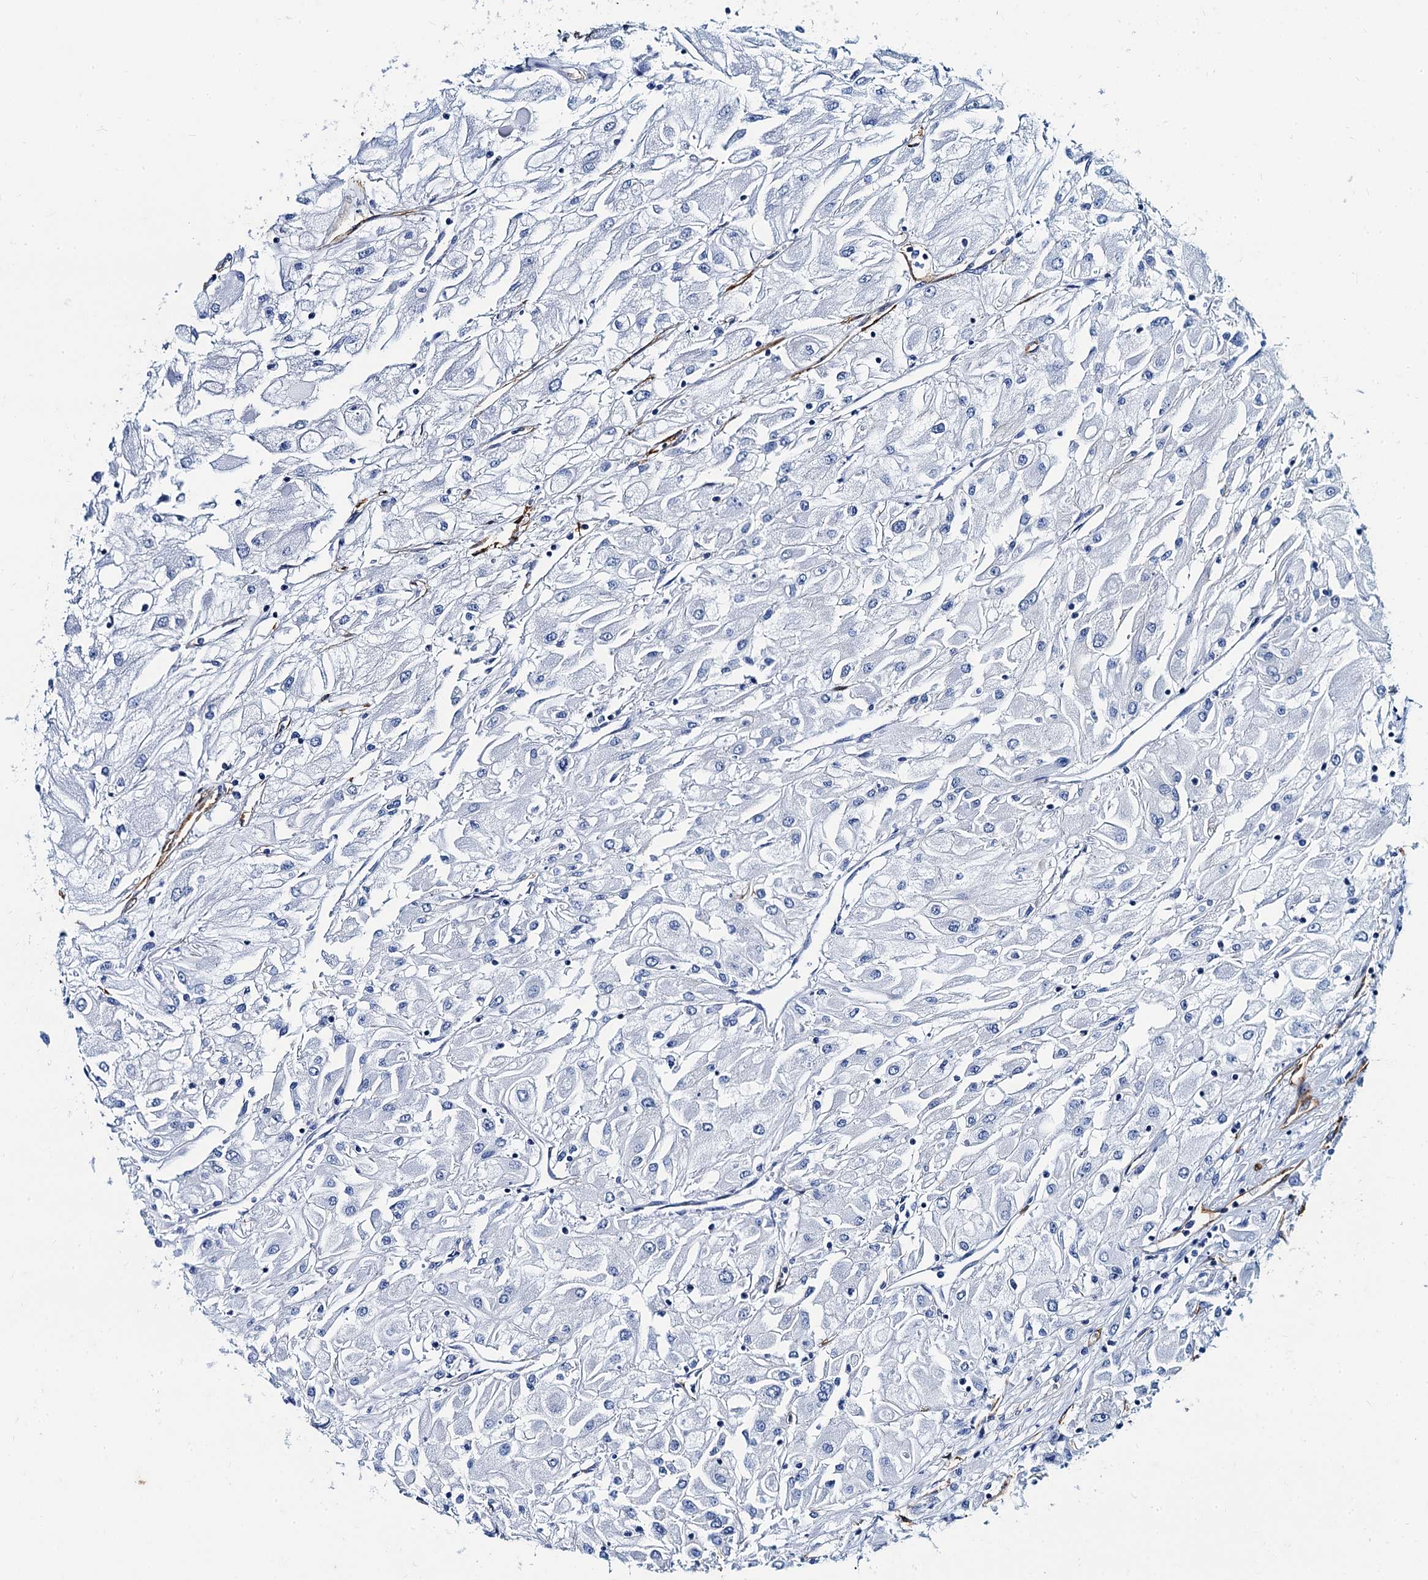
{"staining": {"intensity": "negative", "quantity": "none", "location": "none"}, "tissue": "renal cancer", "cell_type": "Tumor cells", "image_type": "cancer", "snomed": [{"axis": "morphology", "description": "Adenocarcinoma, NOS"}, {"axis": "topography", "description": "Kidney"}], "caption": "IHC photomicrograph of neoplastic tissue: human renal adenocarcinoma stained with DAB demonstrates no significant protein expression in tumor cells.", "gene": "CAVIN2", "patient": {"sex": "male", "age": 80}}